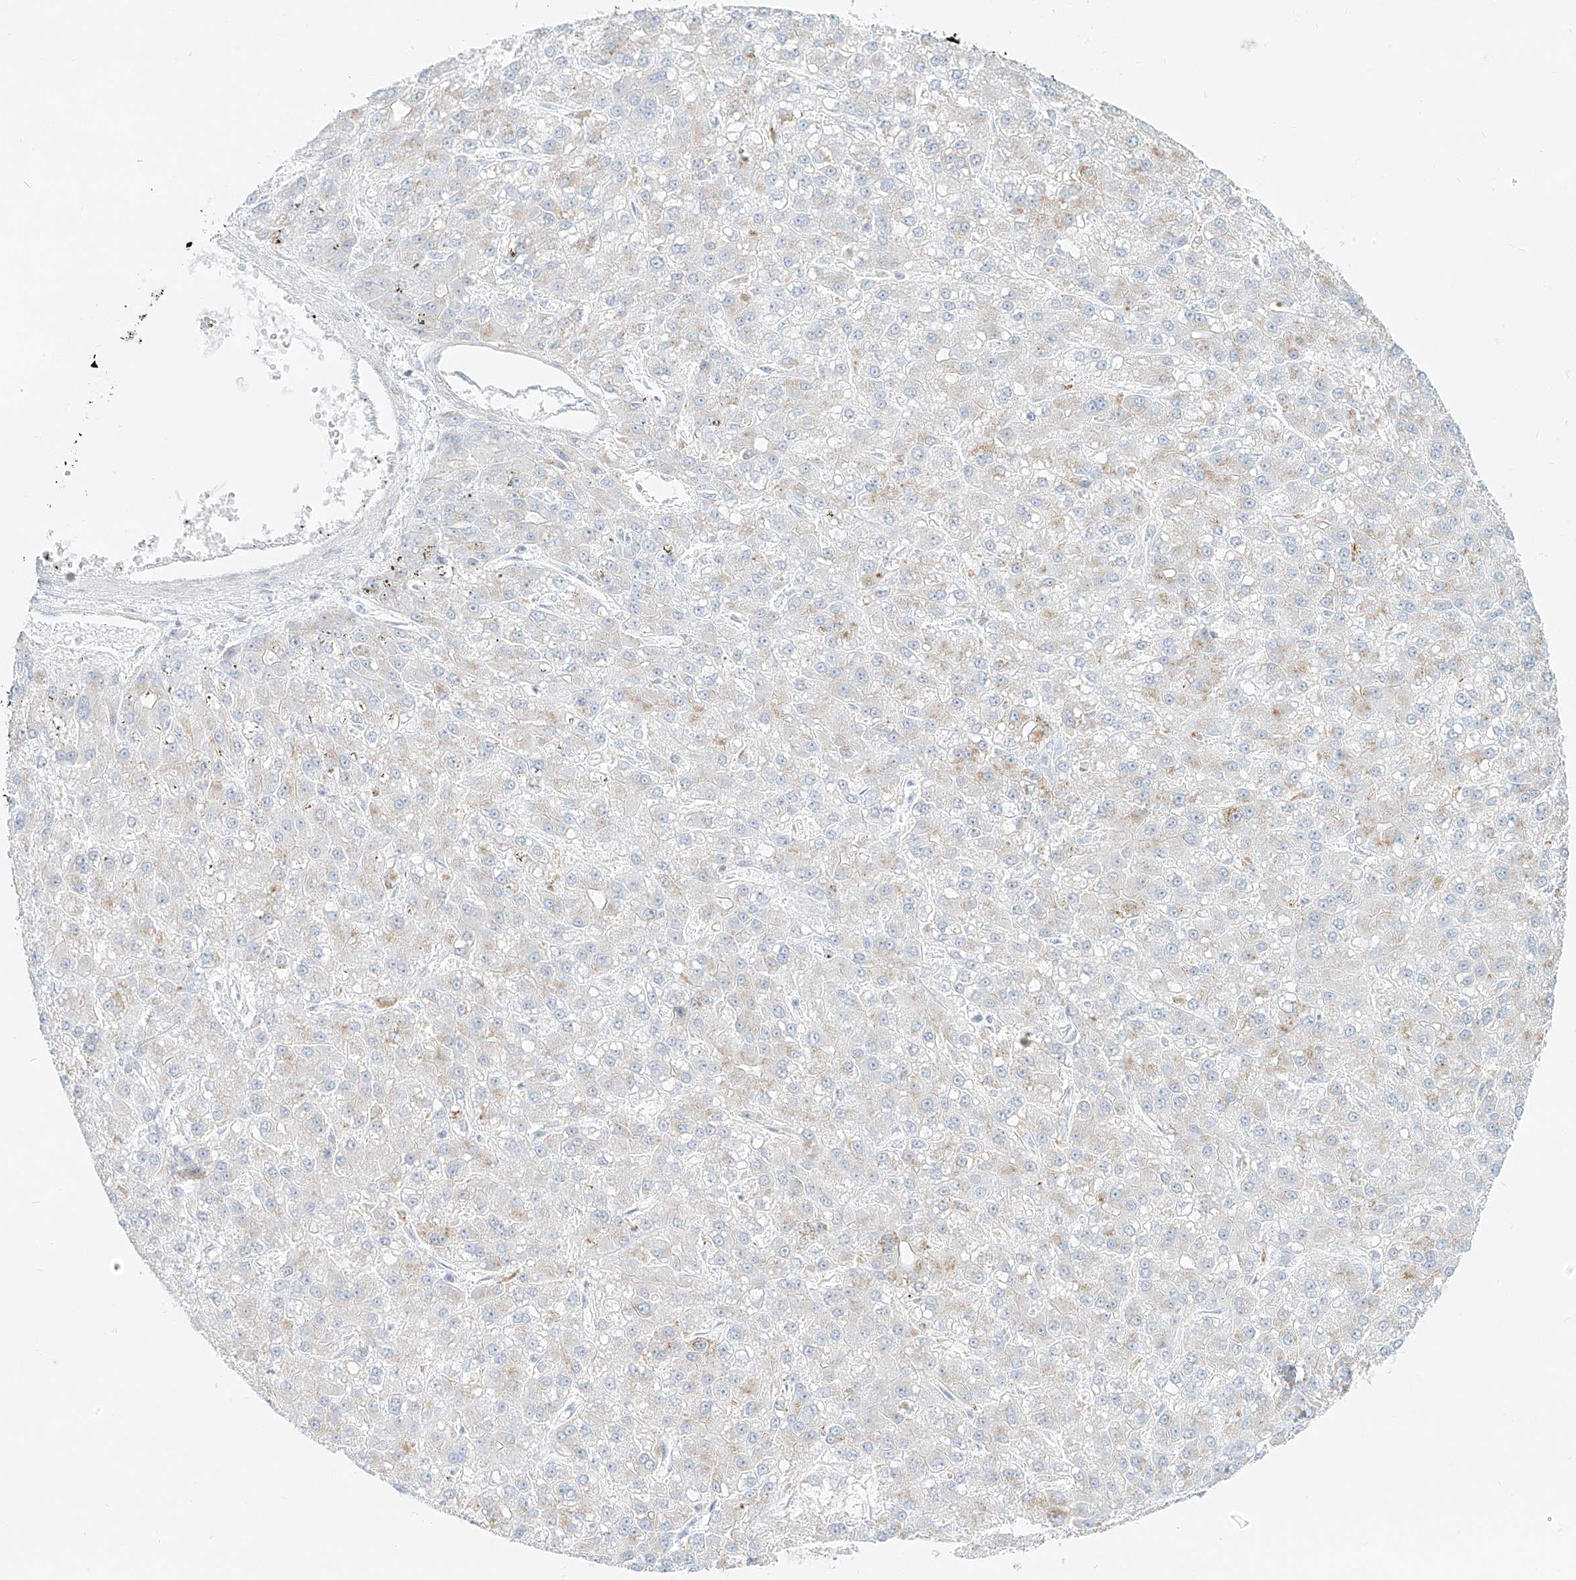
{"staining": {"intensity": "moderate", "quantity": "<25%", "location": "cytoplasmic/membranous"}, "tissue": "liver cancer", "cell_type": "Tumor cells", "image_type": "cancer", "snomed": [{"axis": "morphology", "description": "Carcinoma, Hepatocellular, NOS"}, {"axis": "topography", "description": "Liver"}], "caption": "Immunohistochemistry (IHC) histopathology image of neoplastic tissue: hepatocellular carcinoma (liver) stained using IHC demonstrates low levels of moderate protein expression localized specifically in the cytoplasmic/membranous of tumor cells, appearing as a cytoplasmic/membranous brown color.", "gene": "SLC35F6", "patient": {"sex": "male", "age": 67}}